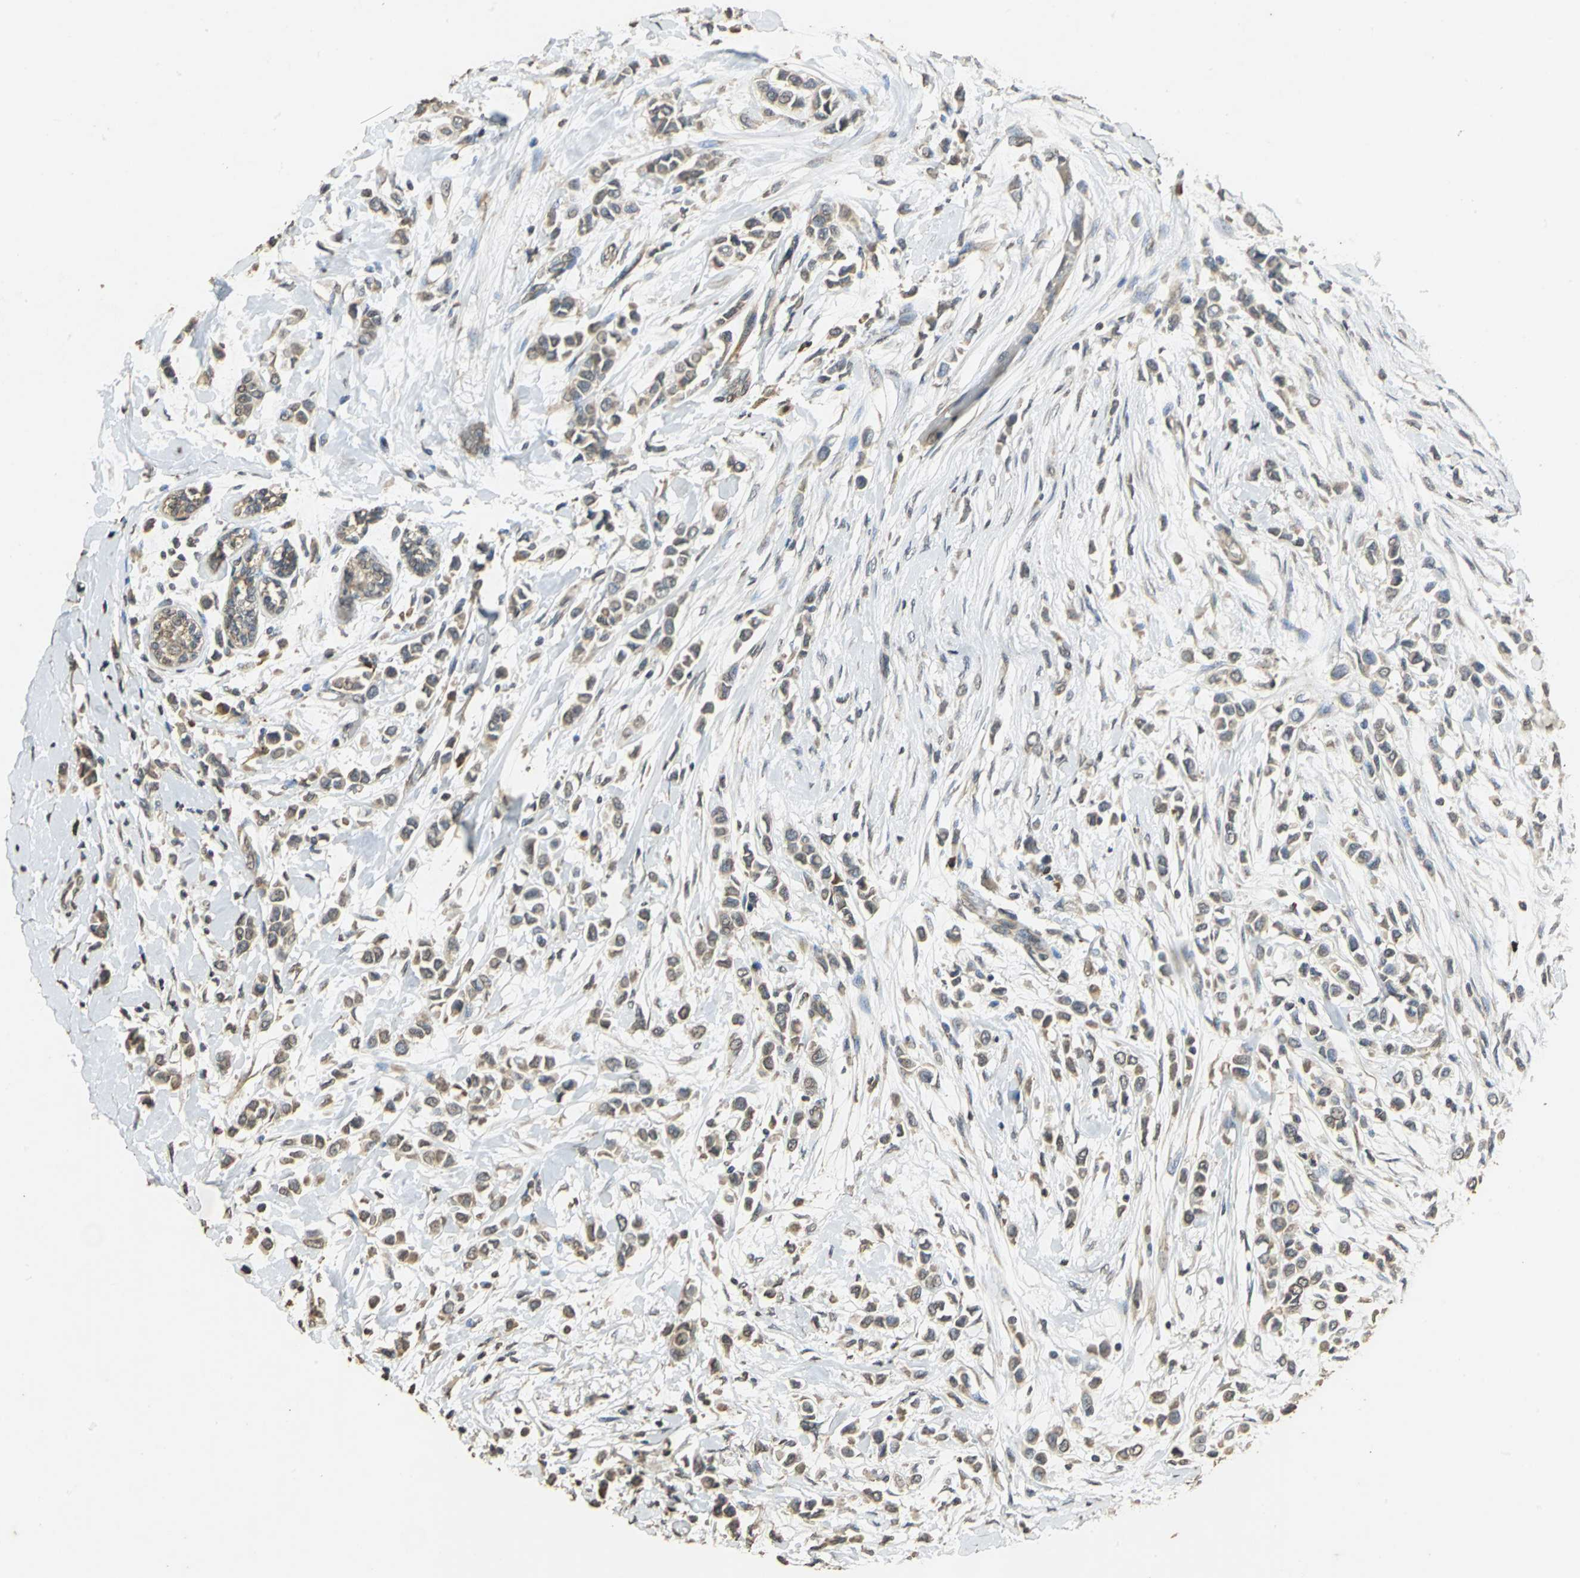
{"staining": {"intensity": "weak", "quantity": ">75%", "location": "cytoplasmic/membranous"}, "tissue": "breast cancer", "cell_type": "Tumor cells", "image_type": "cancer", "snomed": [{"axis": "morphology", "description": "Lobular carcinoma"}, {"axis": "topography", "description": "Breast"}], "caption": "Breast cancer stained with DAB (3,3'-diaminobenzidine) immunohistochemistry displays low levels of weak cytoplasmic/membranous staining in about >75% of tumor cells.", "gene": "ACSL4", "patient": {"sex": "female", "age": 51}}